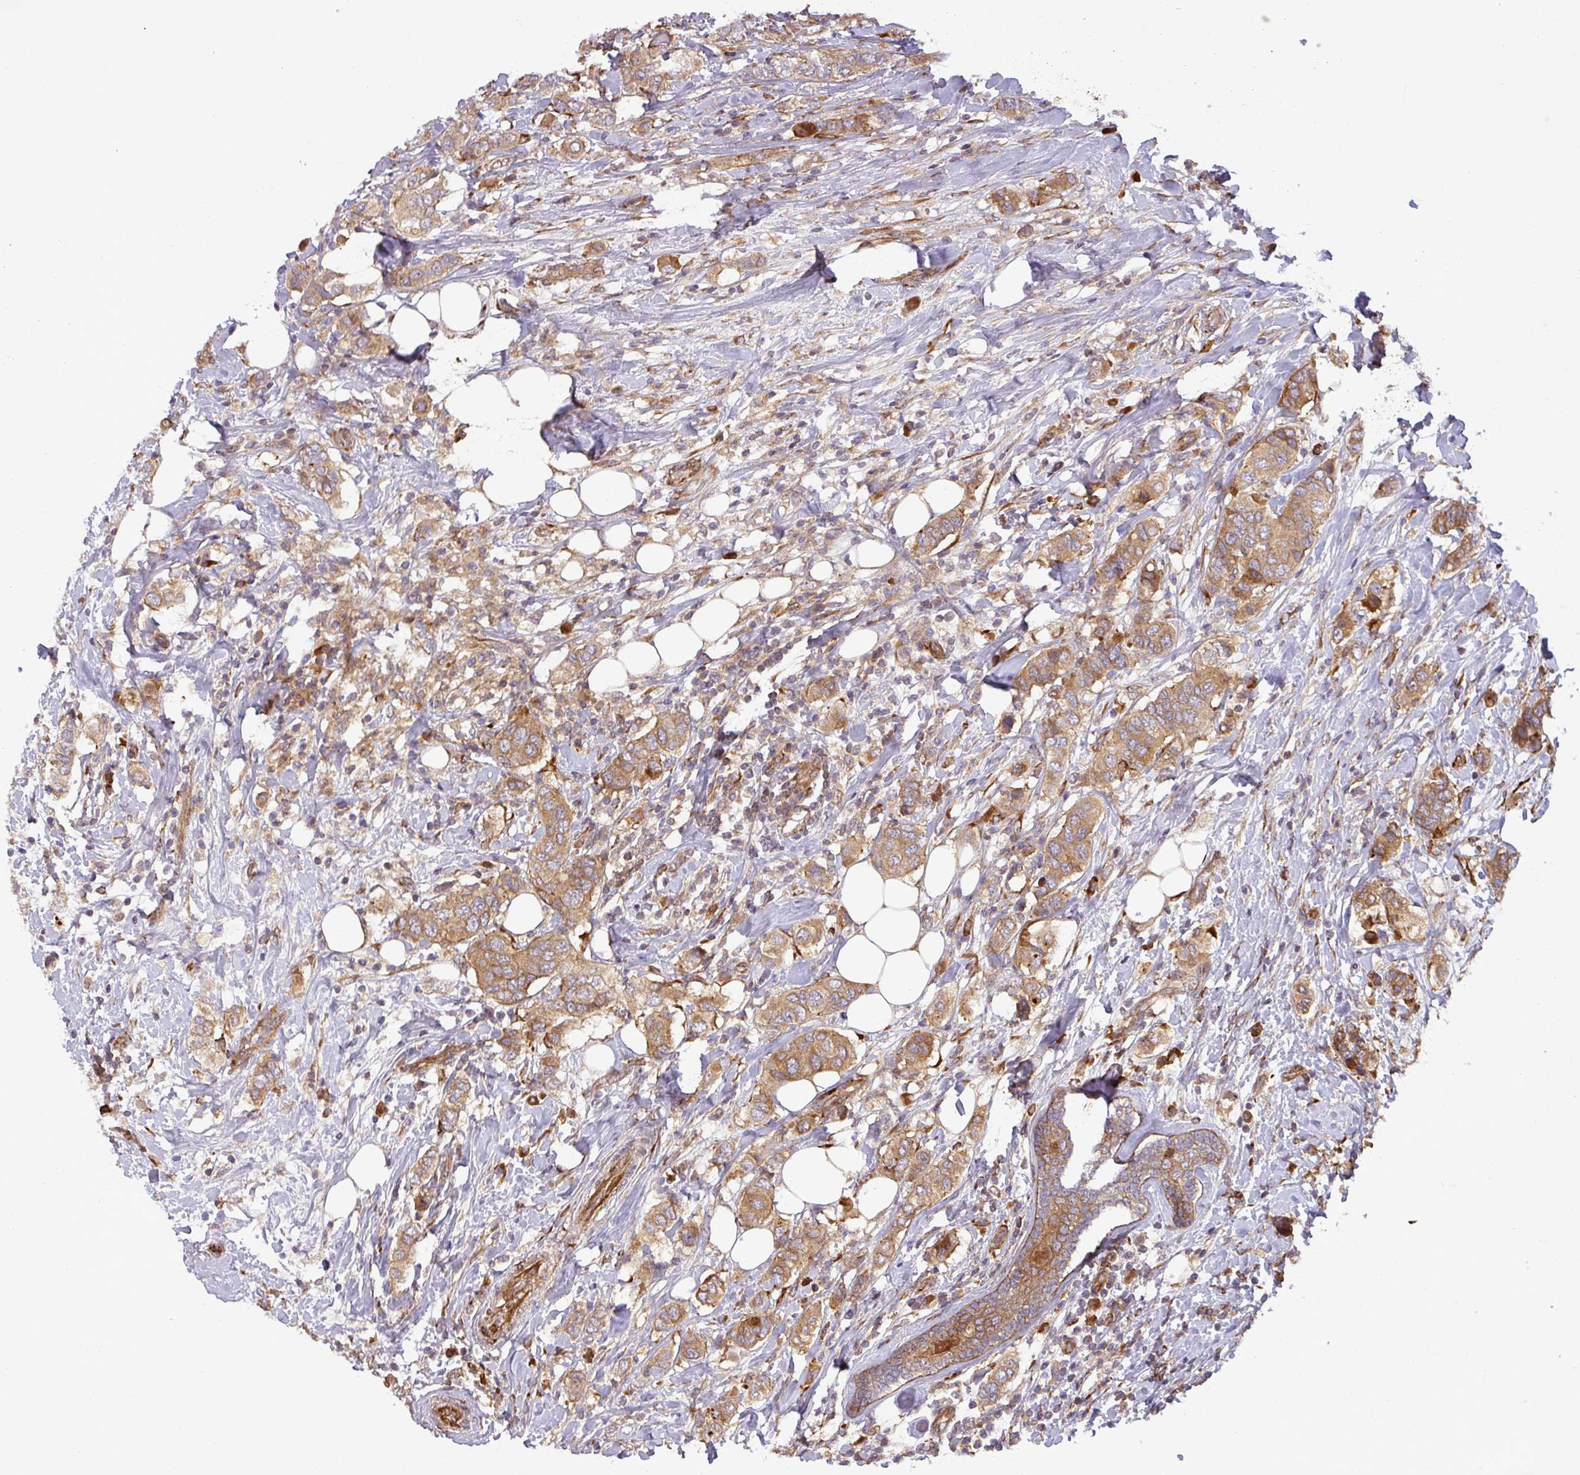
{"staining": {"intensity": "moderate", "quantity": ">75%", "location": "cytoplasmic/membranous"}, "tissue": "breast cancer", "cell_type": "Tumor cells", "image_type": "cancer", "snomed": [{"axis": "morphology", "description": "Lobular carcinoma"}, {"axis": "topography", "description": "Breast"}], "caption": "The micrograph displays a brown stain indicating the presence of a protein in the cytoplasmic/membranous of tumor cells in breast cancer.", "gene": "ART1", "patient": {"sex": "female", "age": 51}}